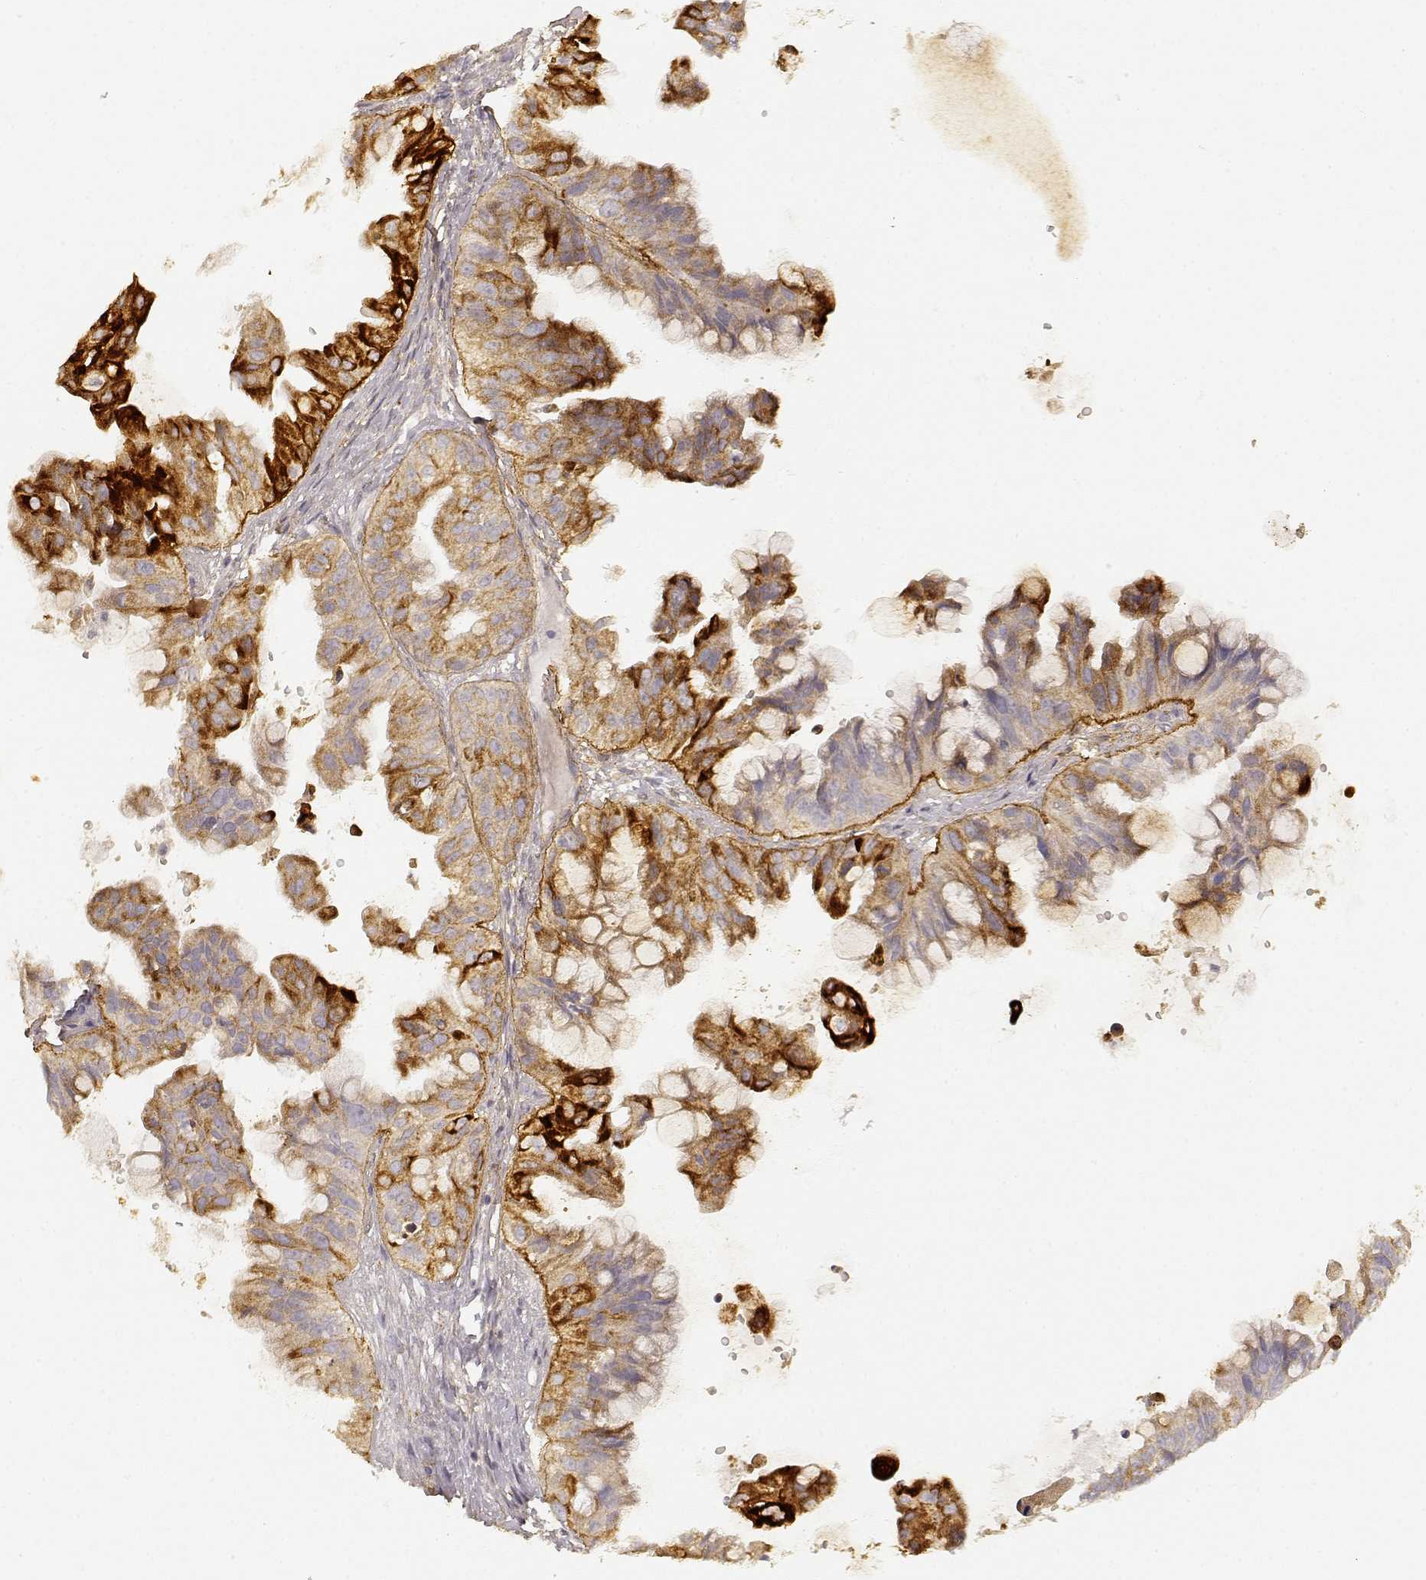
{"staining": {"intensity": "strong", "quantity": ">75%", "location": "cytoplasmic/membranous"}, "tissue": "ovarian cancer", "cell_type": "Tumor cells", "image_type": "cancer", "snomed": [{"axis": "morphology", "description": "Cystadenocarcinoma, mucinous, NOS"}, {"axis": "topography", "description": "Ovary"}], "caption": "This image reveals IHC staining of mucinous cystadenocarcinoma (ovarian), with high strong cytoplasmic/membranous staining in approximately >75% of tumor cells.", "gene": "LAMC2", "patient": {"sex": "female", "age": 76}}